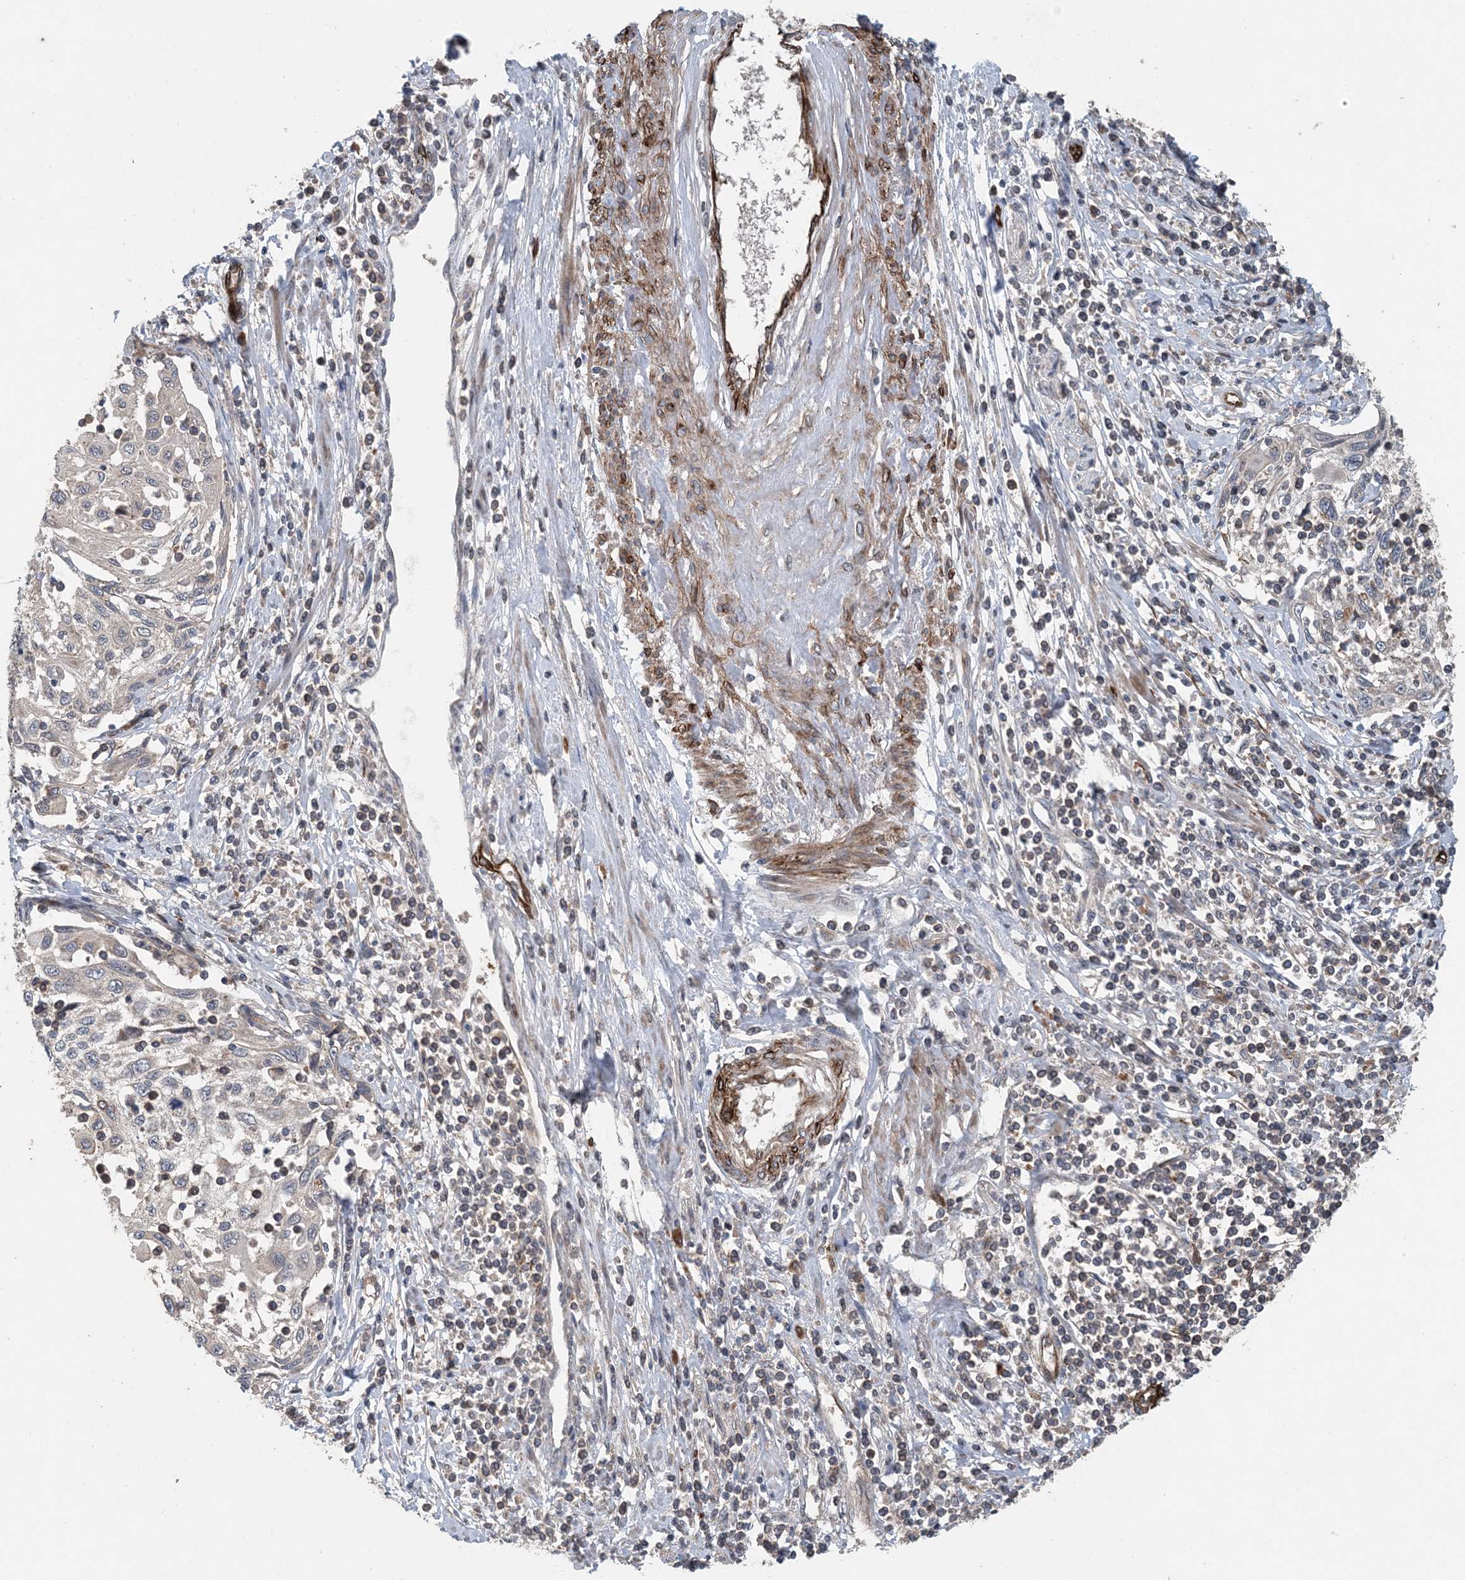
{"staining": {"intensity": "negative", "quantity": "none", "location": "none"}, "tissue": "cervical cancer", "cell_type": "Tumor cells", "image_type": "cancer", "snomed": [{"axis": "morphology", "description": "Squamous cell carcinoma, NOS"}, {"axis": "topography", "description": "Cervix"}], "caption": "Tumor cells show no significant protein positivity in cervical cancer.", "gene": "MYO9B", "patient": {"sex": "female", "age": 70}}